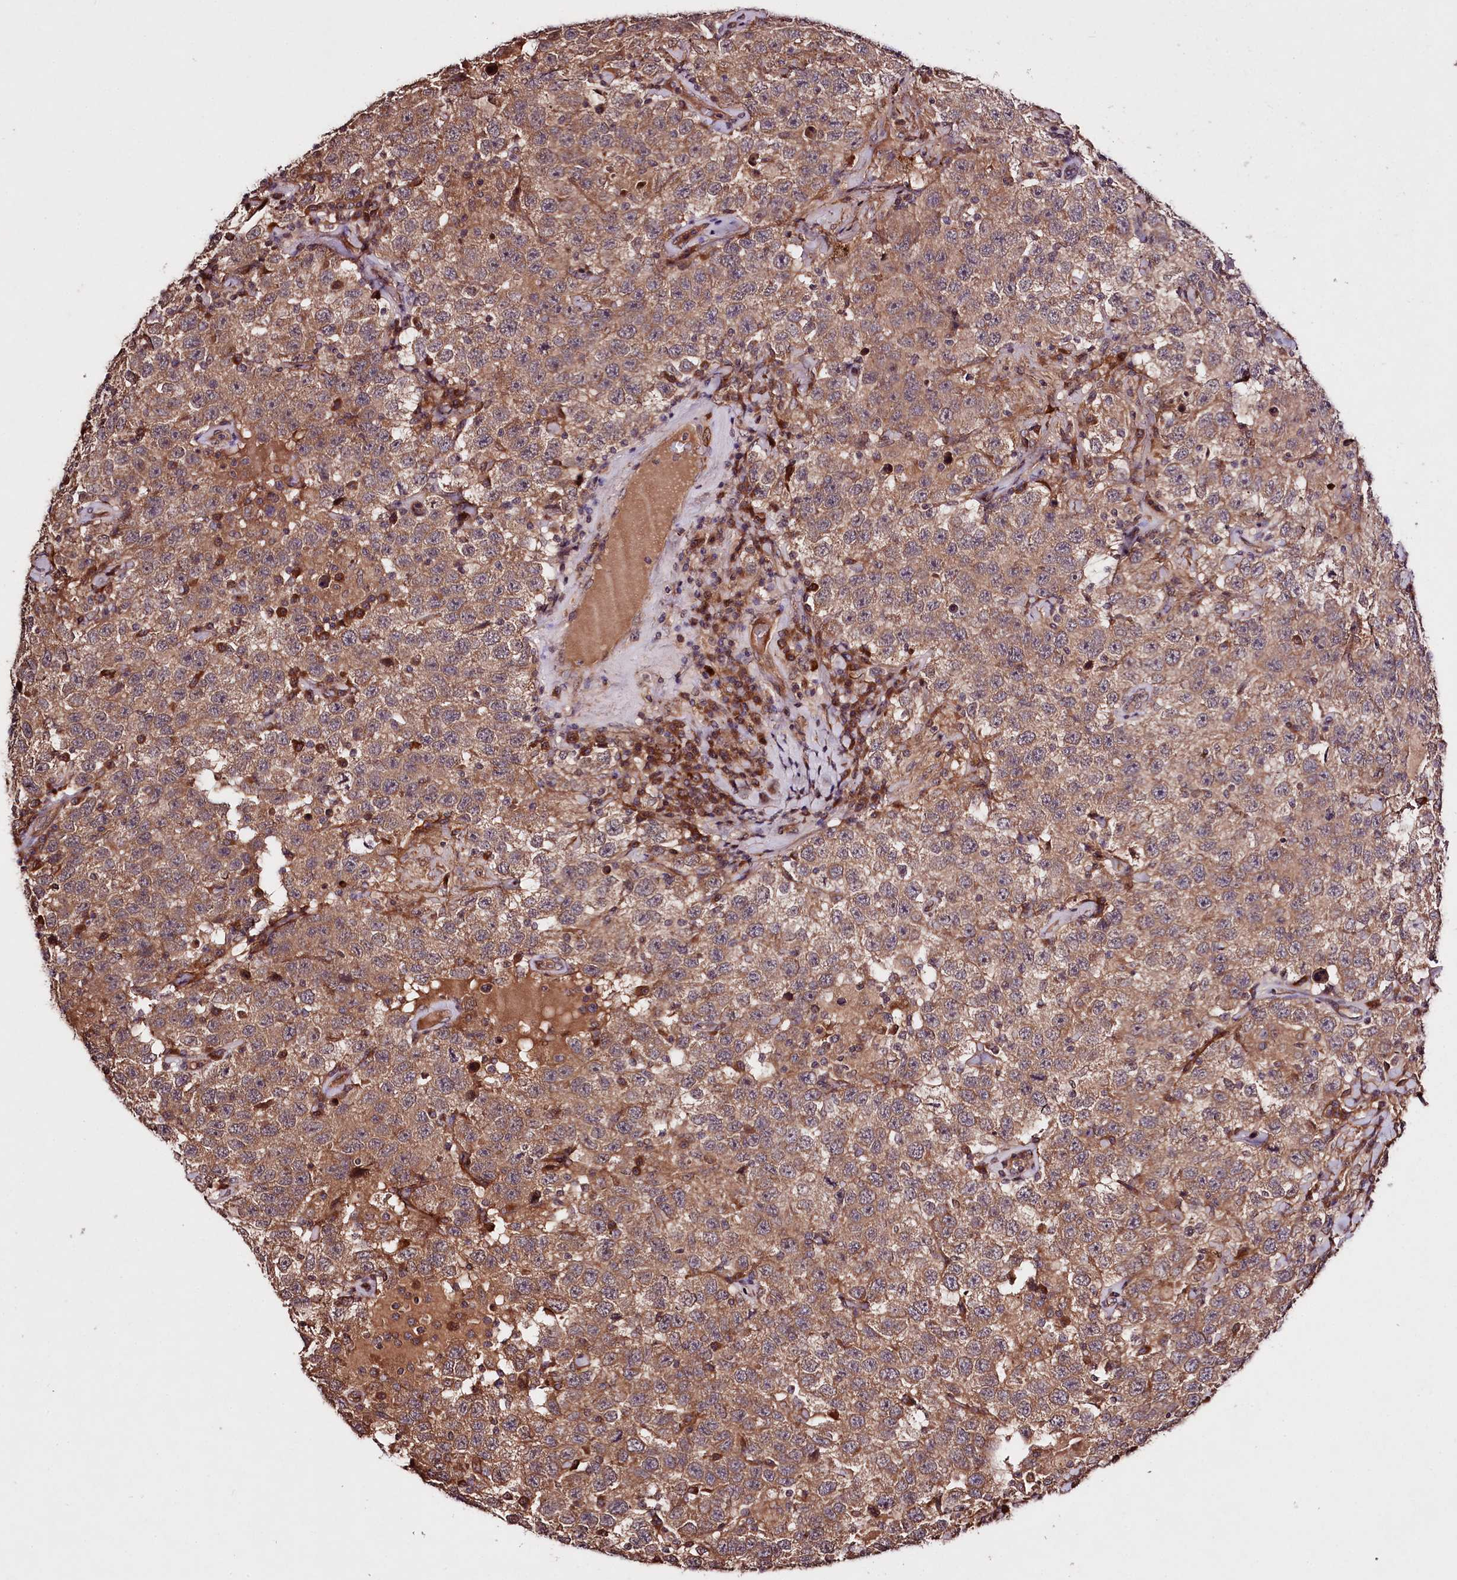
{"staining": {"intensity": "moderate", "quantity": ">75%", "location": "cytoplasmic/membranous"}, "tissue": "testis cancer", "cell_type": "Tumor cells", "image_type": "cancer", "snomed": [{"axis": "morphology", "description": "Seminoma, NOS"}, {"axis": "topography", "description": "Testis"}], "caption": "This image exhibits IHC staining of human seminoma (testis), with medium moderate cytoplasmic/membranous positivity in about >75% of tumor cells.", "gene": "TNPO3", "patient": {"sex": "male", "age": 41}}